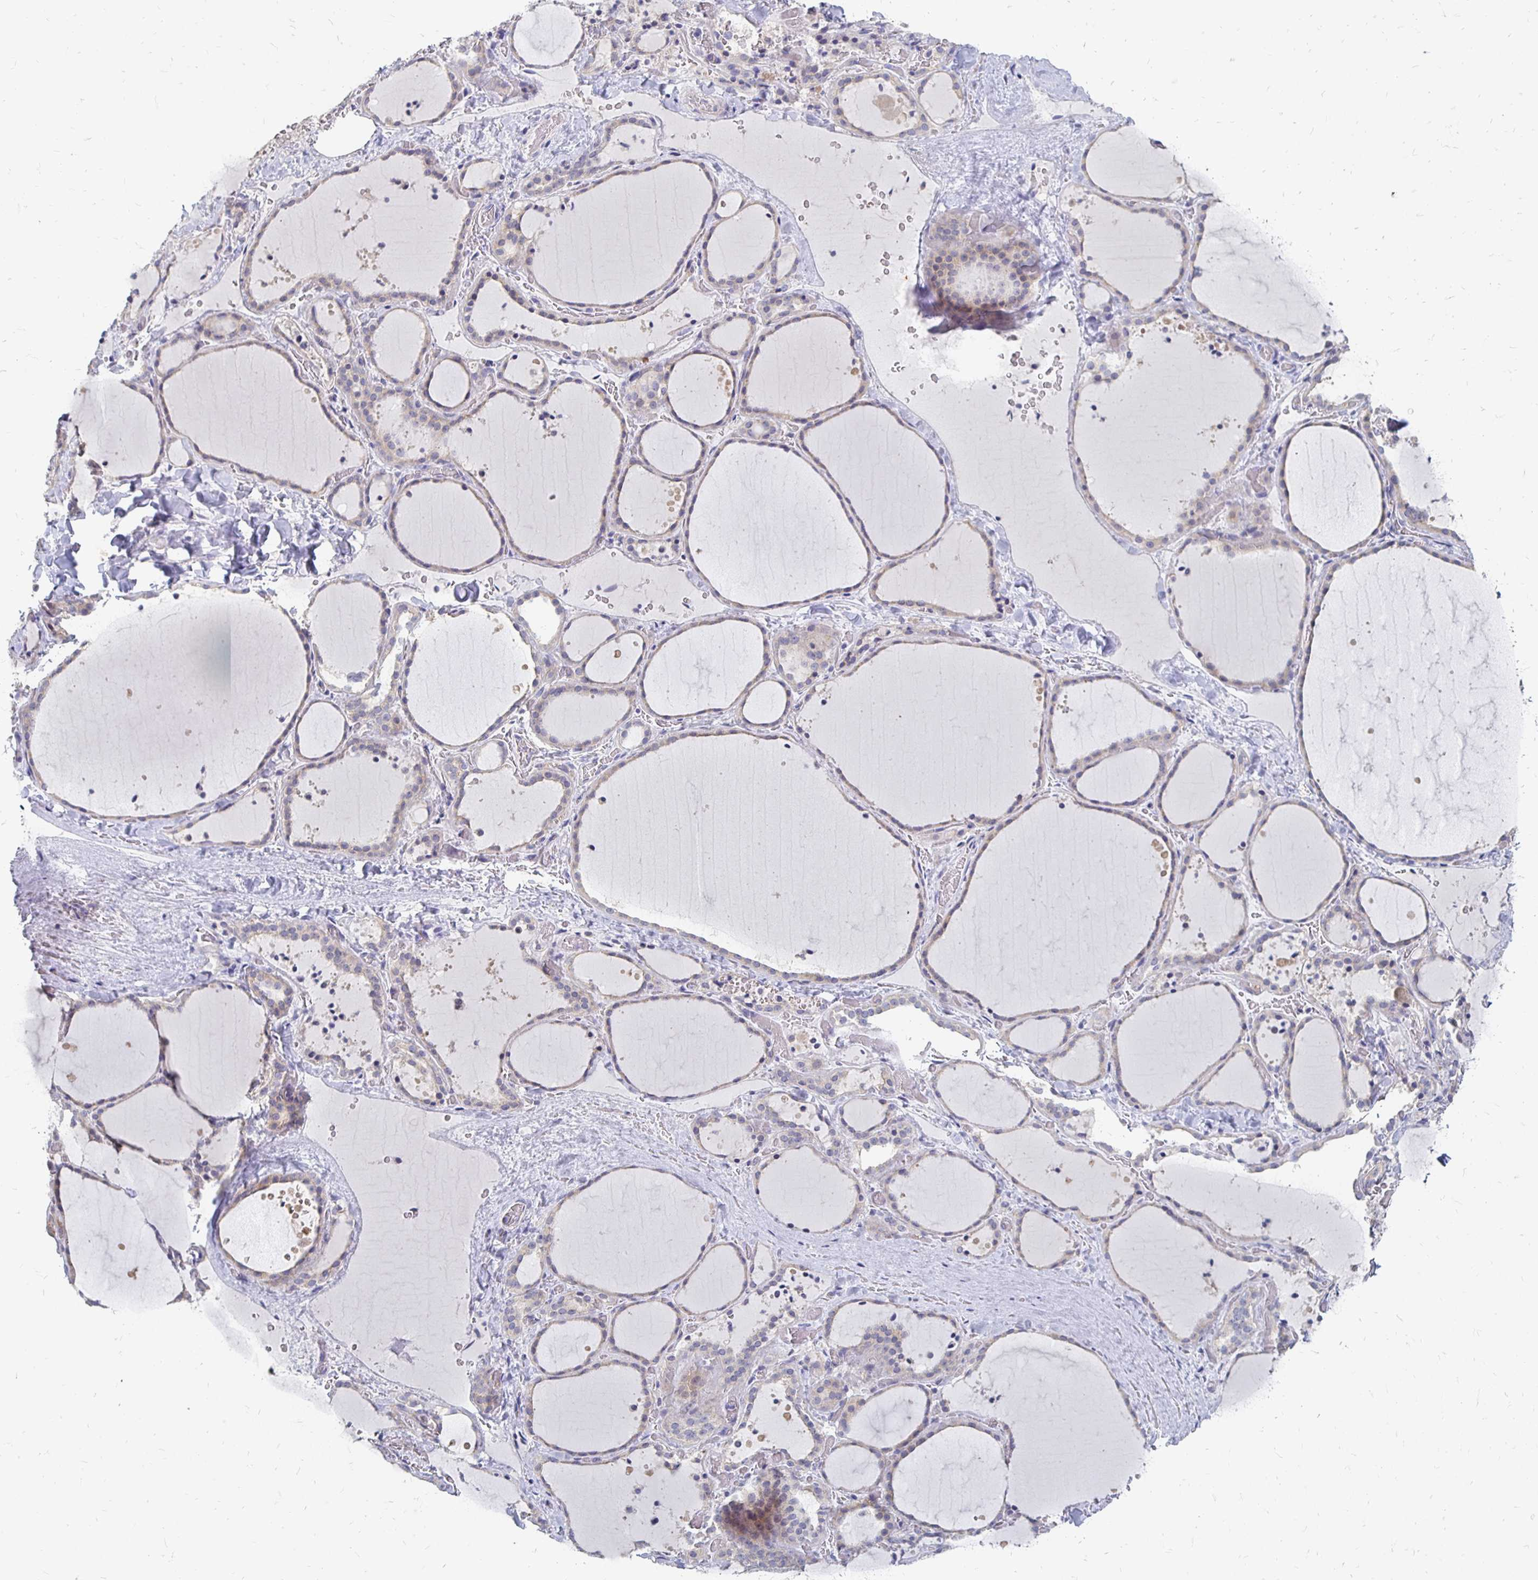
{"staining": {"intensity": "negative", "quantity": "none", "location": "none"}, "tissue": "thyroid gland", "cell_type": "Glandular cells", "image_type": "normal", "snomed": [{"axis": "morphology", "description": "Normal tissue, NOS"}, {"axis": "topography", "description": "Thyroid gland"}], "caption": "The micrograph displays no significant staining in glandular cells of thyroid gland. (DAB (3,3'-diaminobenzidine) IHC visualized using brightfield microscopy, high magnification).", "gene": "FKRP", "patient": {"sex": "female", "age": 36}}